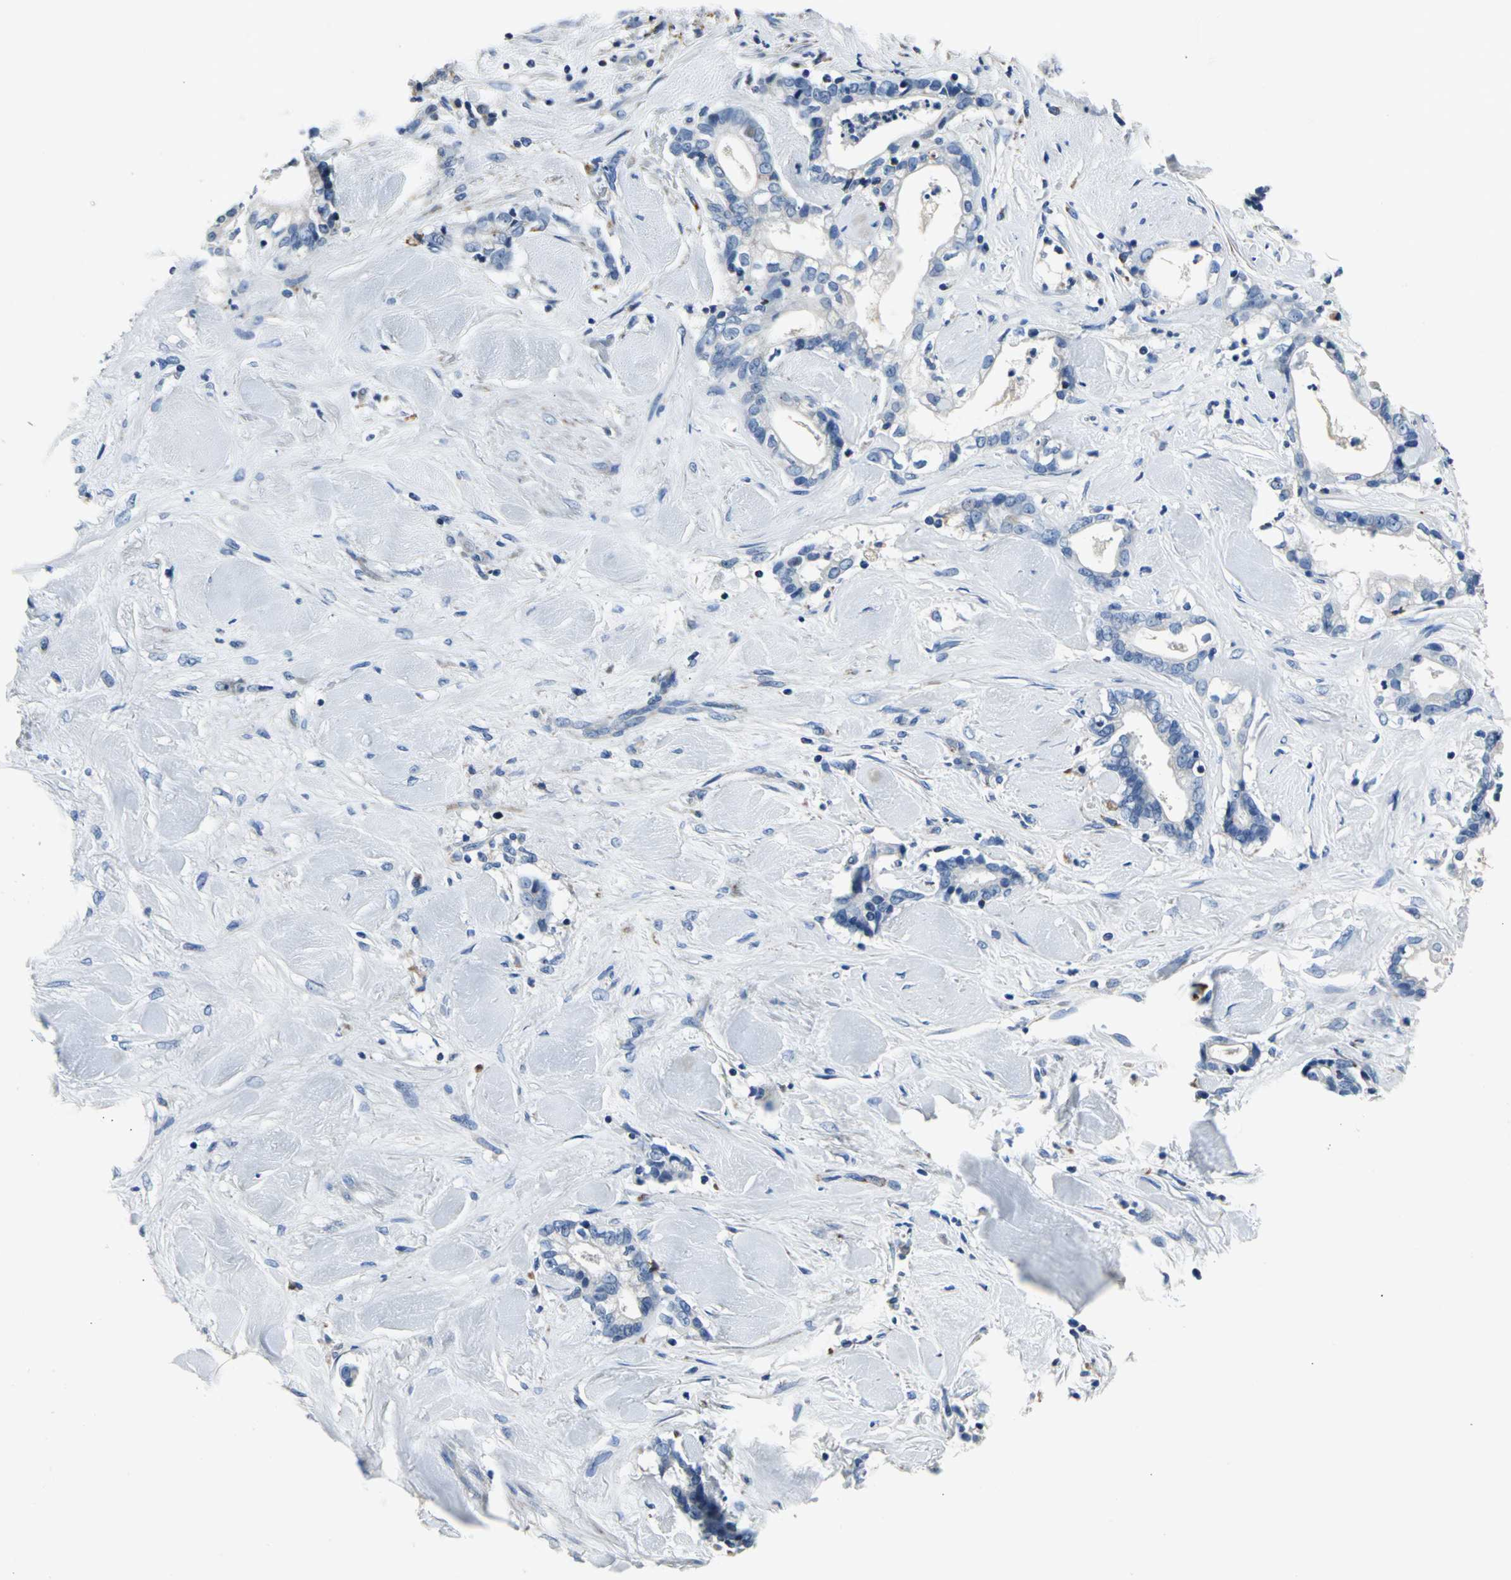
{"staining": {"intensity": "weak", "quantity": "25%-75%", "location": "cytoplasmic/membranous"}, "tissue": "liver cancer", "cell_type": "Tumor cells", "image_type": "cancer", "snomed": [{"axis": "morphology", "description": "Cholangiocarcinoma"}, {"axis": "topography", "description": "Liver"}], "caption": "Weak cytoplasmic/membranous expression for a protein is appreciated in about 25%-75% of tumor cells of liver cancer (cholangiocarcinoma) using immunohistochemistry.", "gene": "IFI6", "patient": {"sex": "male", "age": 57}}